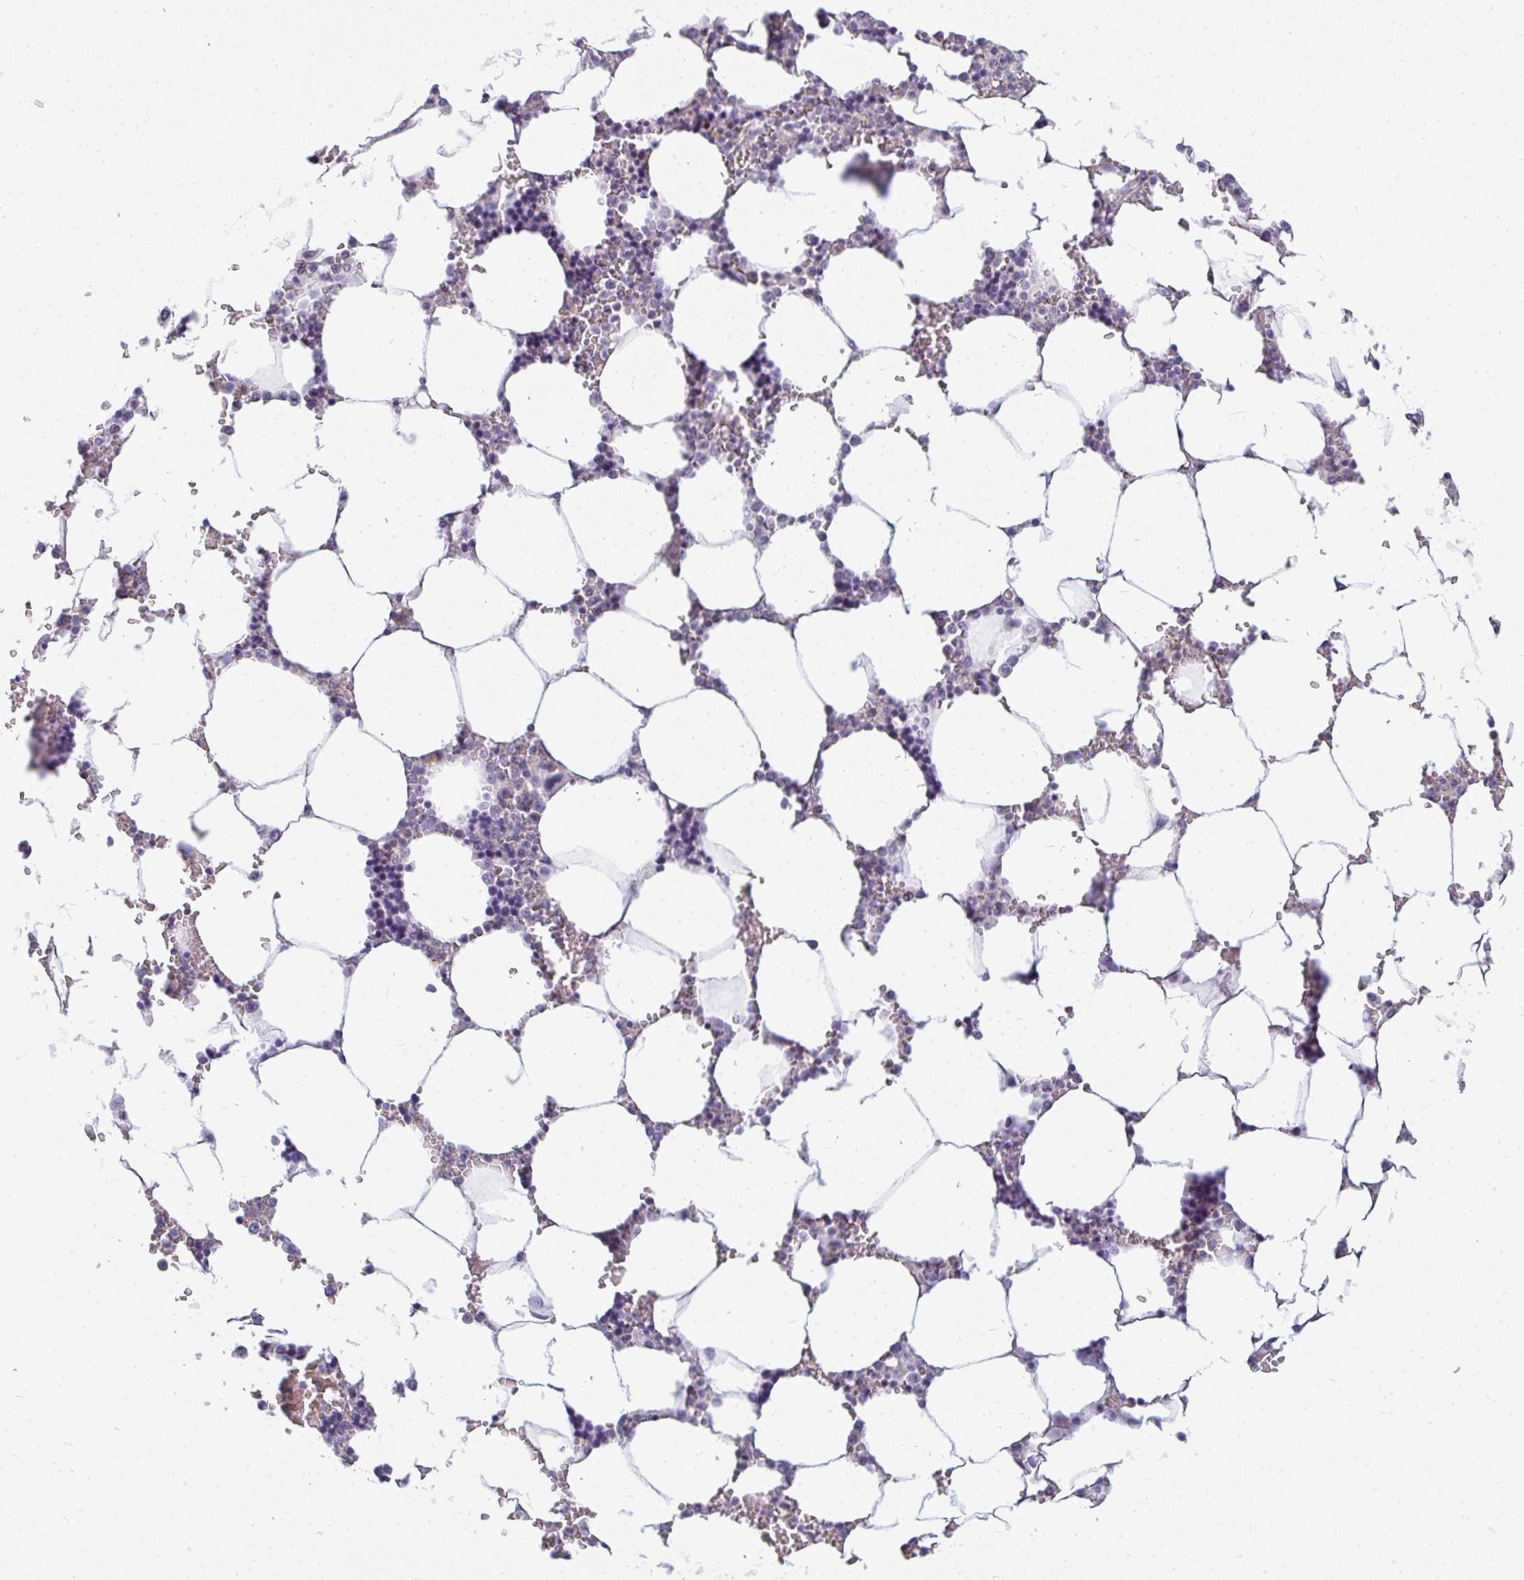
{"staining": {"intensity": "negative", "quantity": "none", "location": "none"}, "tissue": "bone marrow", "cell_type": "Hematopoietic cells", "image_type": "normal", "snomed": [{"axis": "morphology", "description": "Normal tissue, NOS"}, {"axis": "topography", "description": "Bone marrow"}], "caption": "High power microscopy histopathology image of an immunohistochemistry (IHC) image of normal bone marrow, revealing no significant positivity in hematopoietic cells.", "gene": "PPFIA4", "patient": {"sex": "male", "age": 64}}